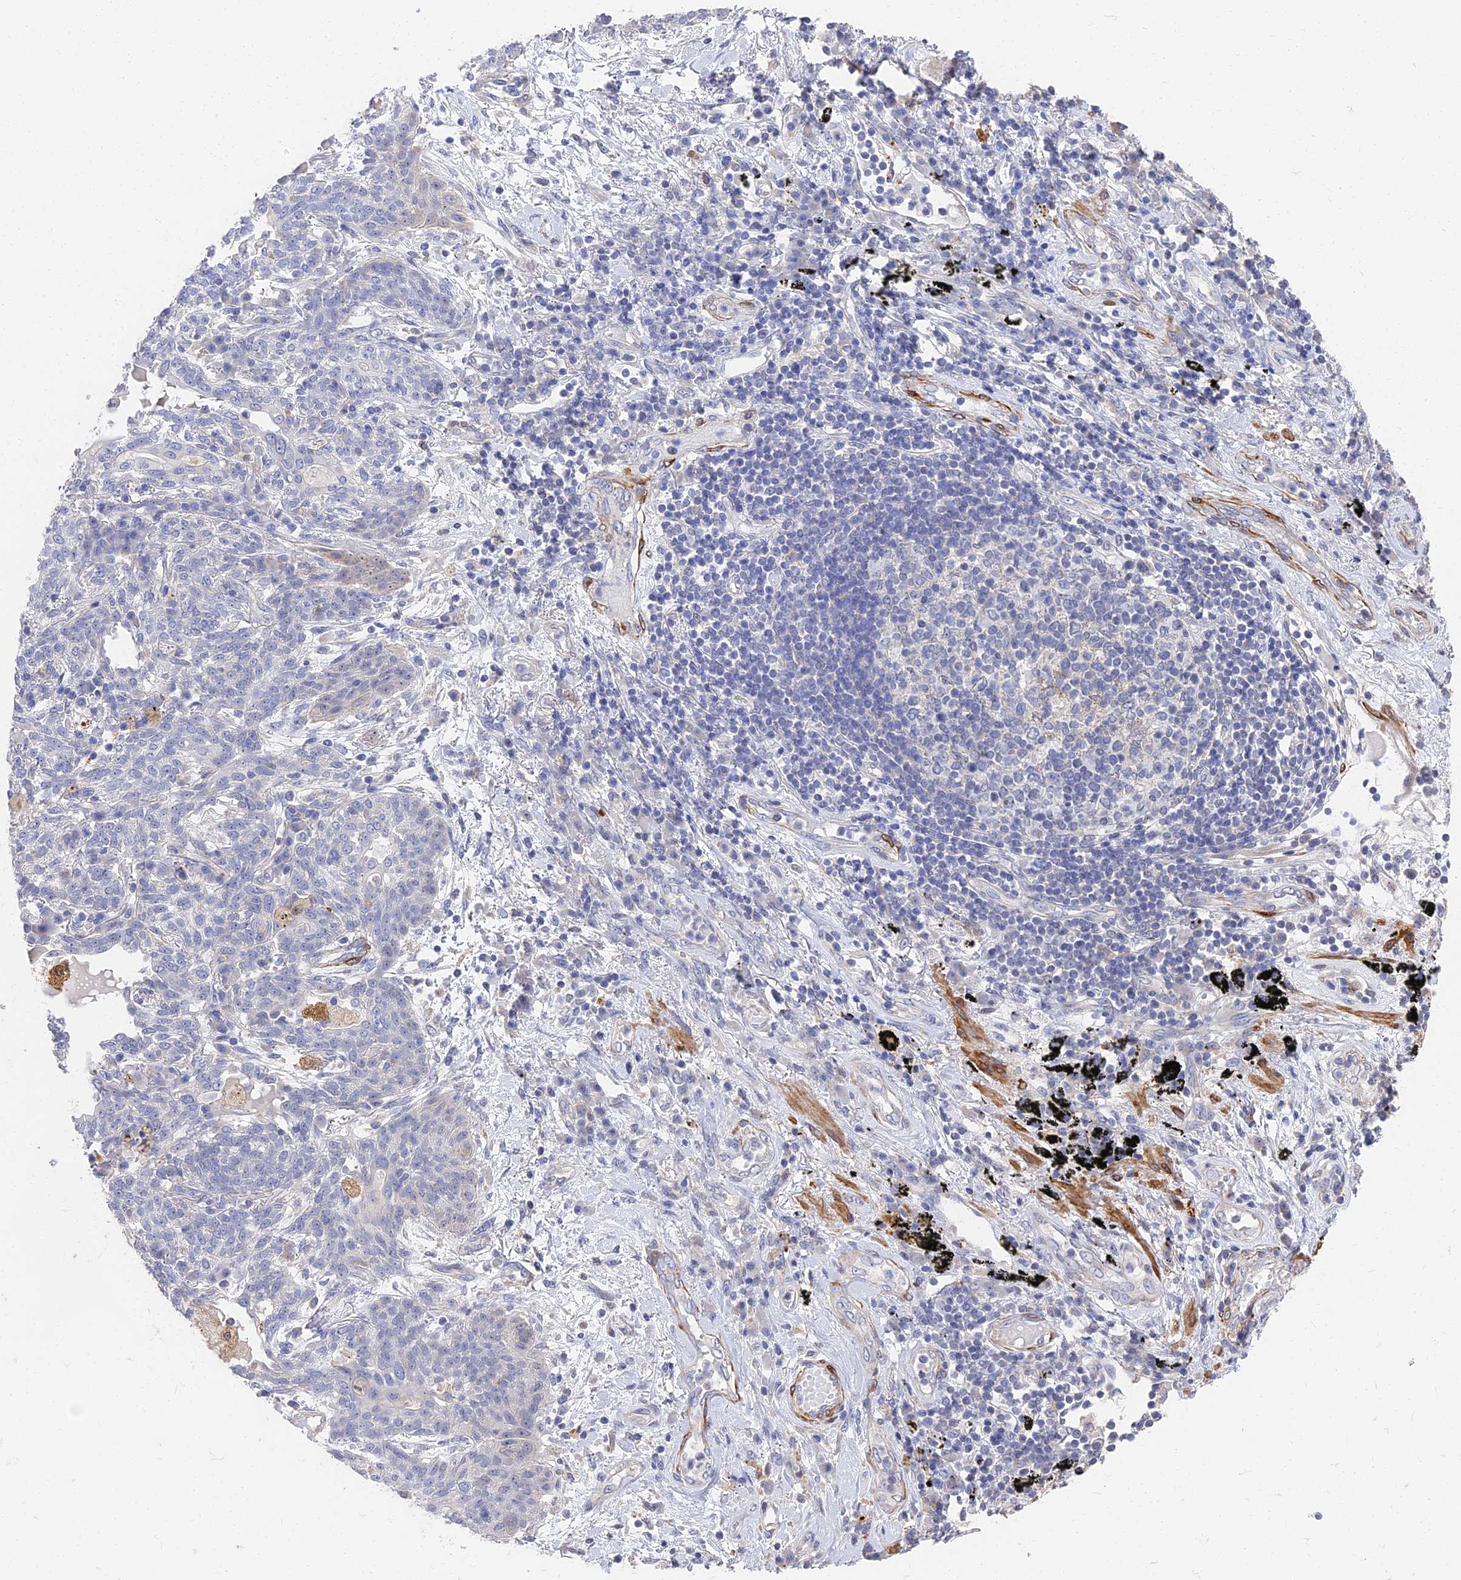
{"staining": {"intensity": "negative", "quantity": "none", "location": "none"}, "tissue": "lung cancer", "cell_type": "Tumor cells", "image_type": "cancer", "snomed": [{"axis": "morphology", "description": "Squamous cell carcinoma, NOS"}, {"axis": "topography", "description": "Lung"}], "caption": "Tumor cells are negative for protein expression in human lung squamous cell carcinoma.", "gene": "CCDC113", "patient": {"sex": "female", "age": 70}}